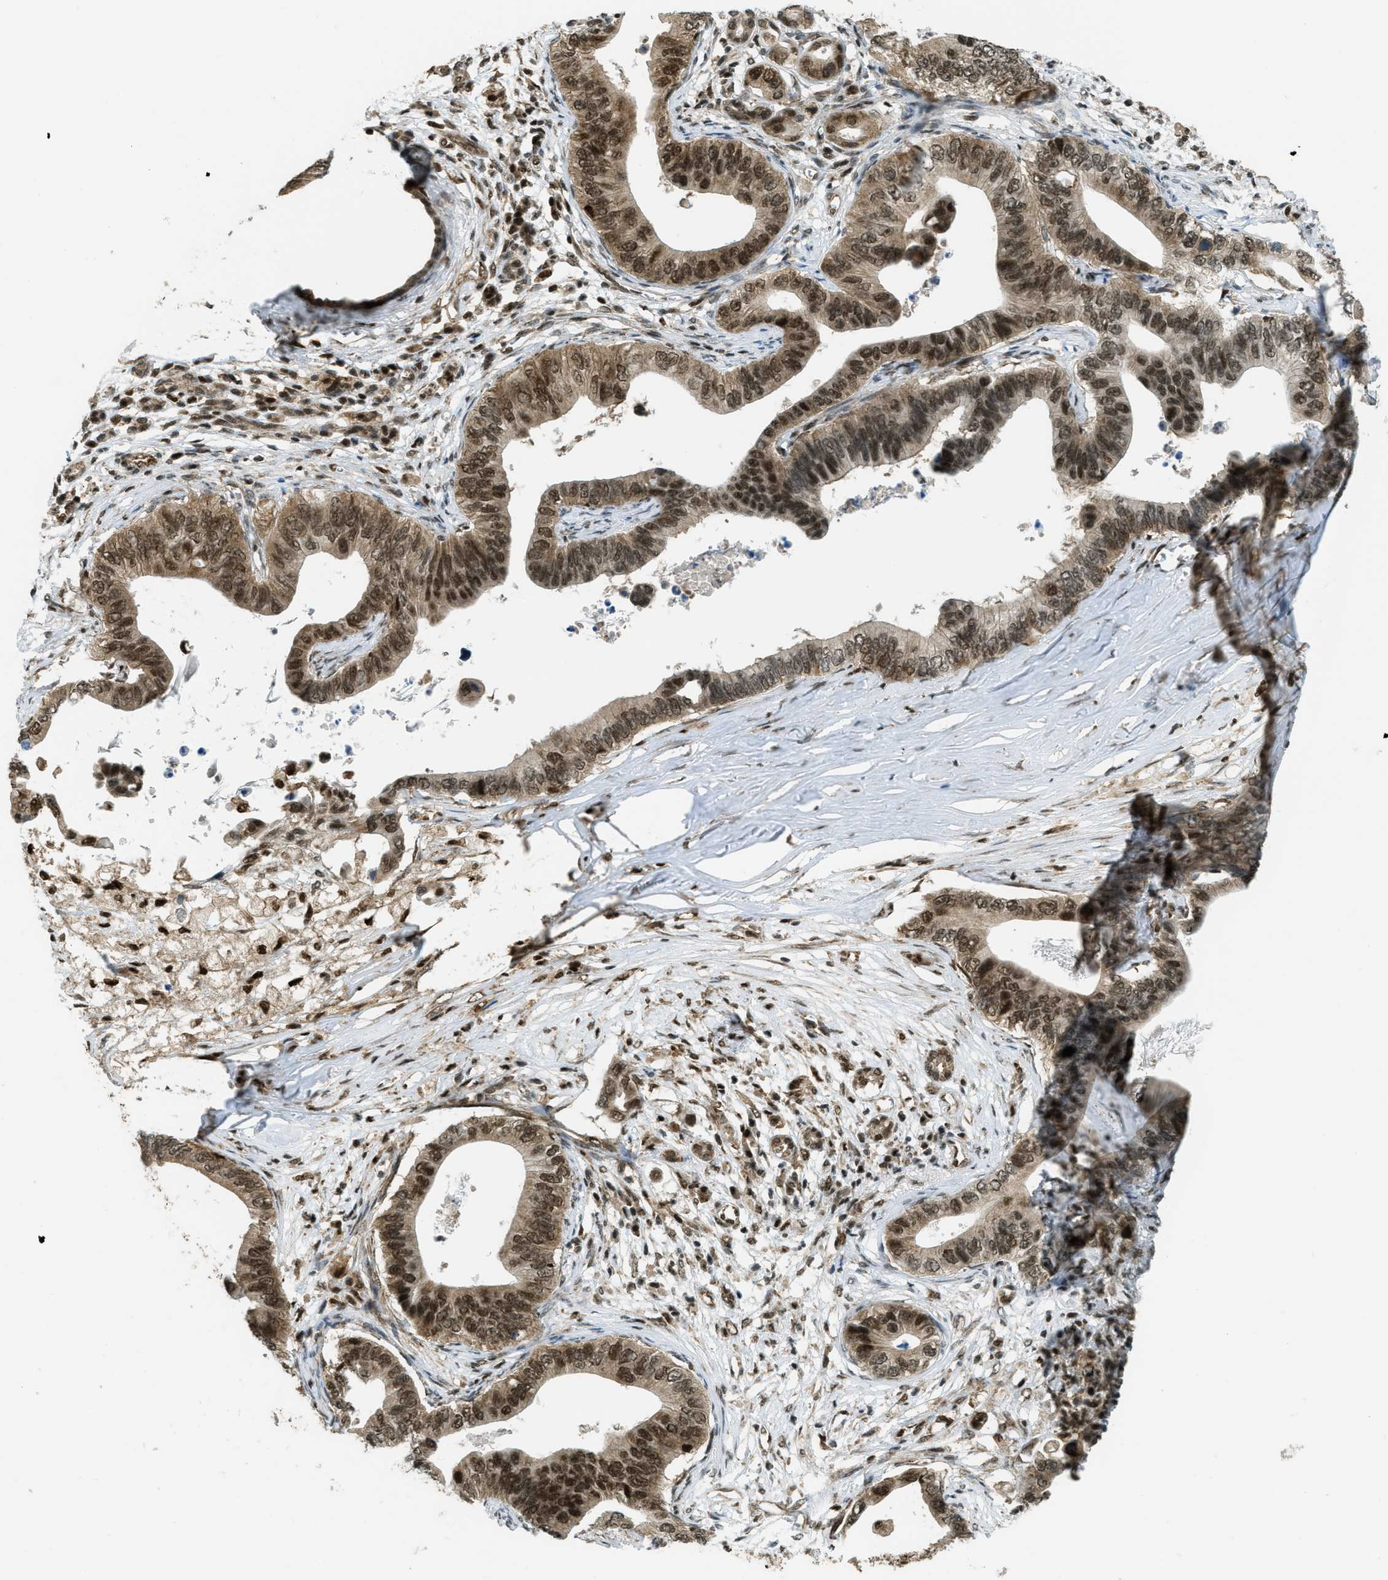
{"staining": {"intensity": "strong", "quantity": ">75%", "location": "cytoplasmic/membranous,nuclear"}, "tissue": "pancreatic cancer", "cell_type": "Tumor cells", "image_type": "cancer", "snomed": [{"axis": "morphology", "description": "Adenocarcinoma, NOS"}, {"axis": "topography", "description": "Pancreas"}], "caption": "Tumor cells demonstrate high levels of strong cytoplasmic/membranous and nuclear staining in approximately >75% of cells in adenocarcinoma (pancreatic).", "gene": "TNPO1", "patient": {"sex": "male", "age": 77}}